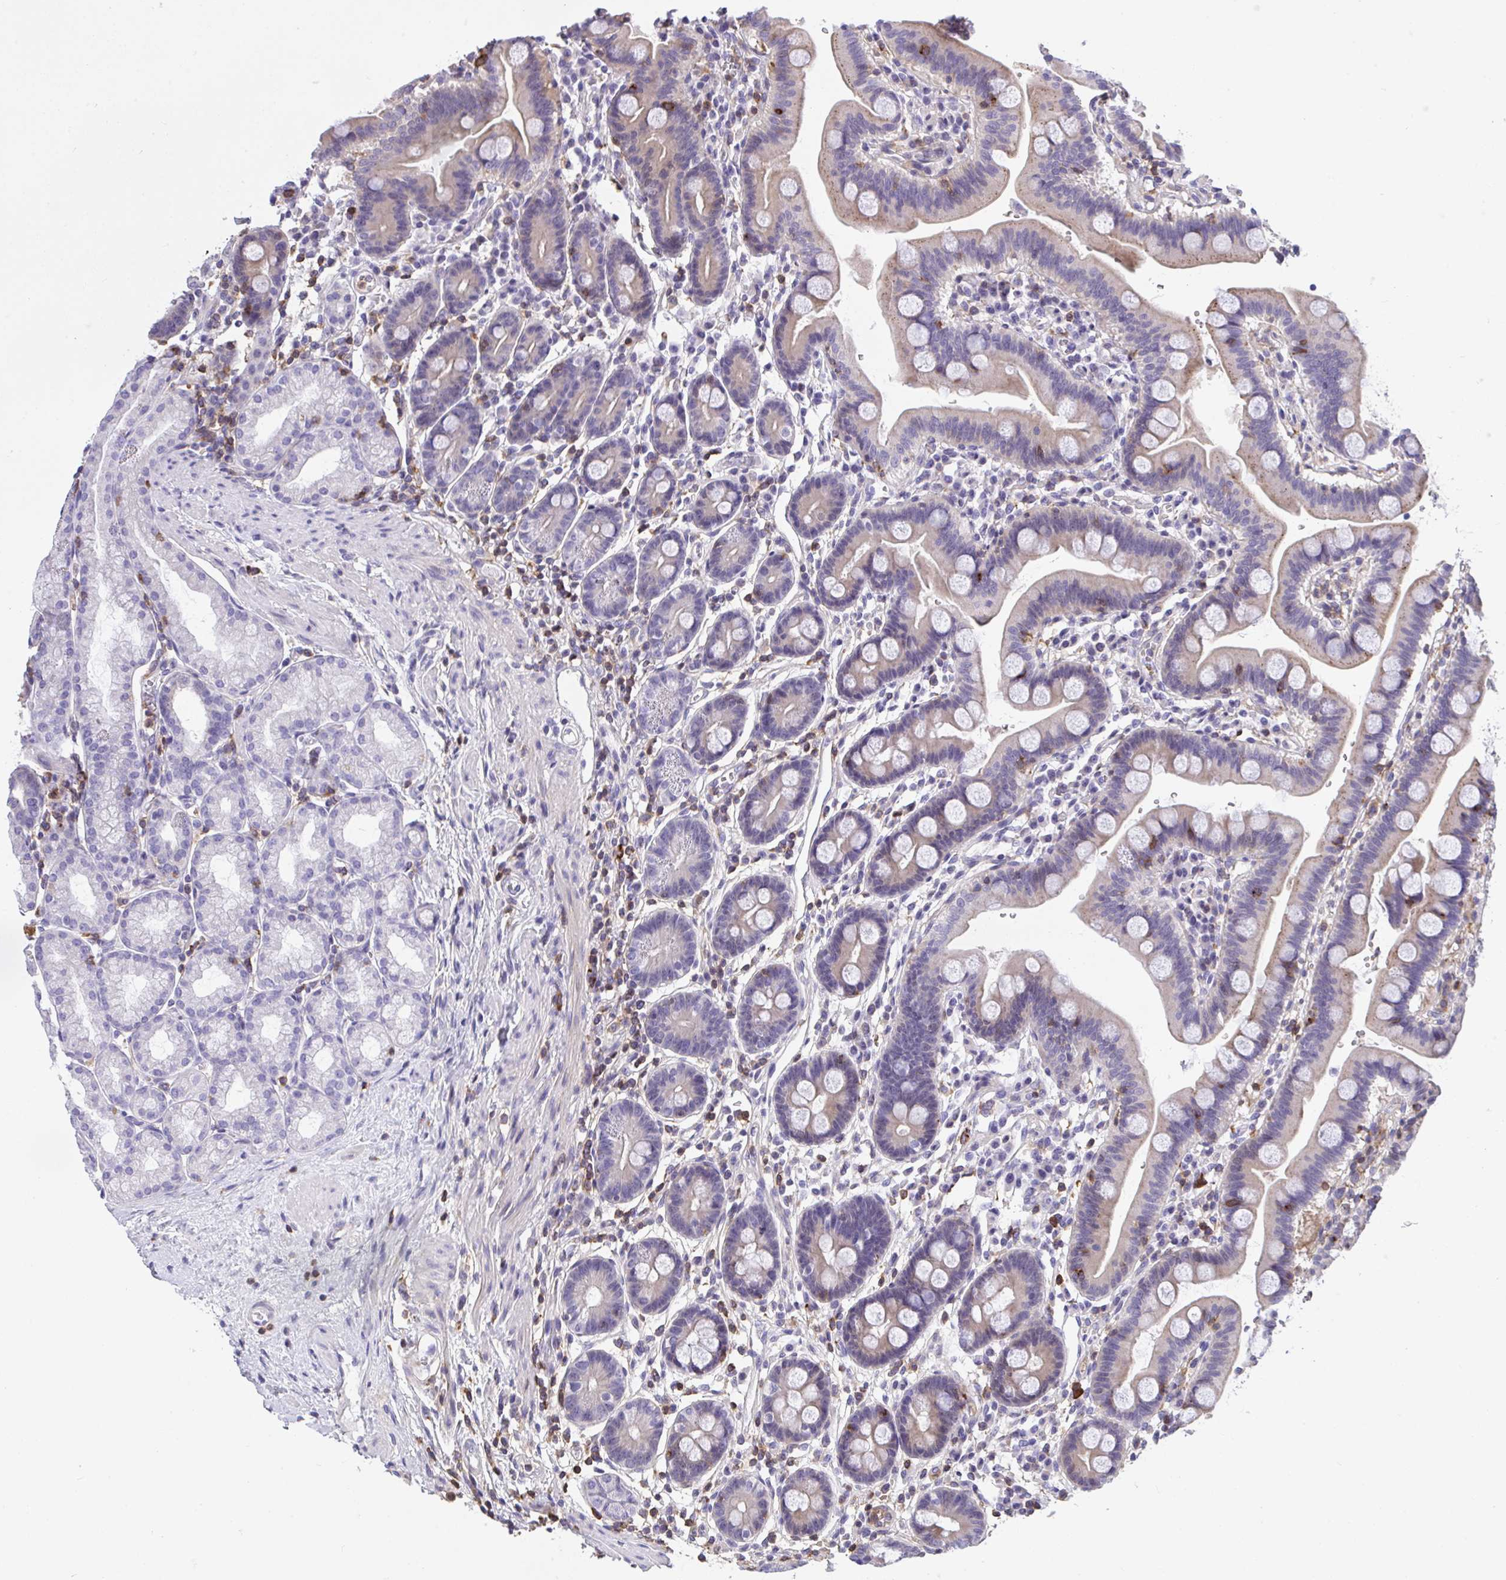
{"staining": {"intensity": "negative", "quantity": "none", "location": "none"}, "tissue": "duodenum", "cell_type": "Glandular cells", "image_type": "normal", "snomed": [{"axis": "morphology", "description": "Normal tissue, NOS"}, {"axis": "topography", "description": "Duodenum"}], "caption": "DAB (3,3'-diaminobenzidine) immunohistochemical staining of benign human duodenum demonstrates no significant staining in glandular cells.", "gene": "AP5M1", "patient": {"sex": "male", "age": 59}}